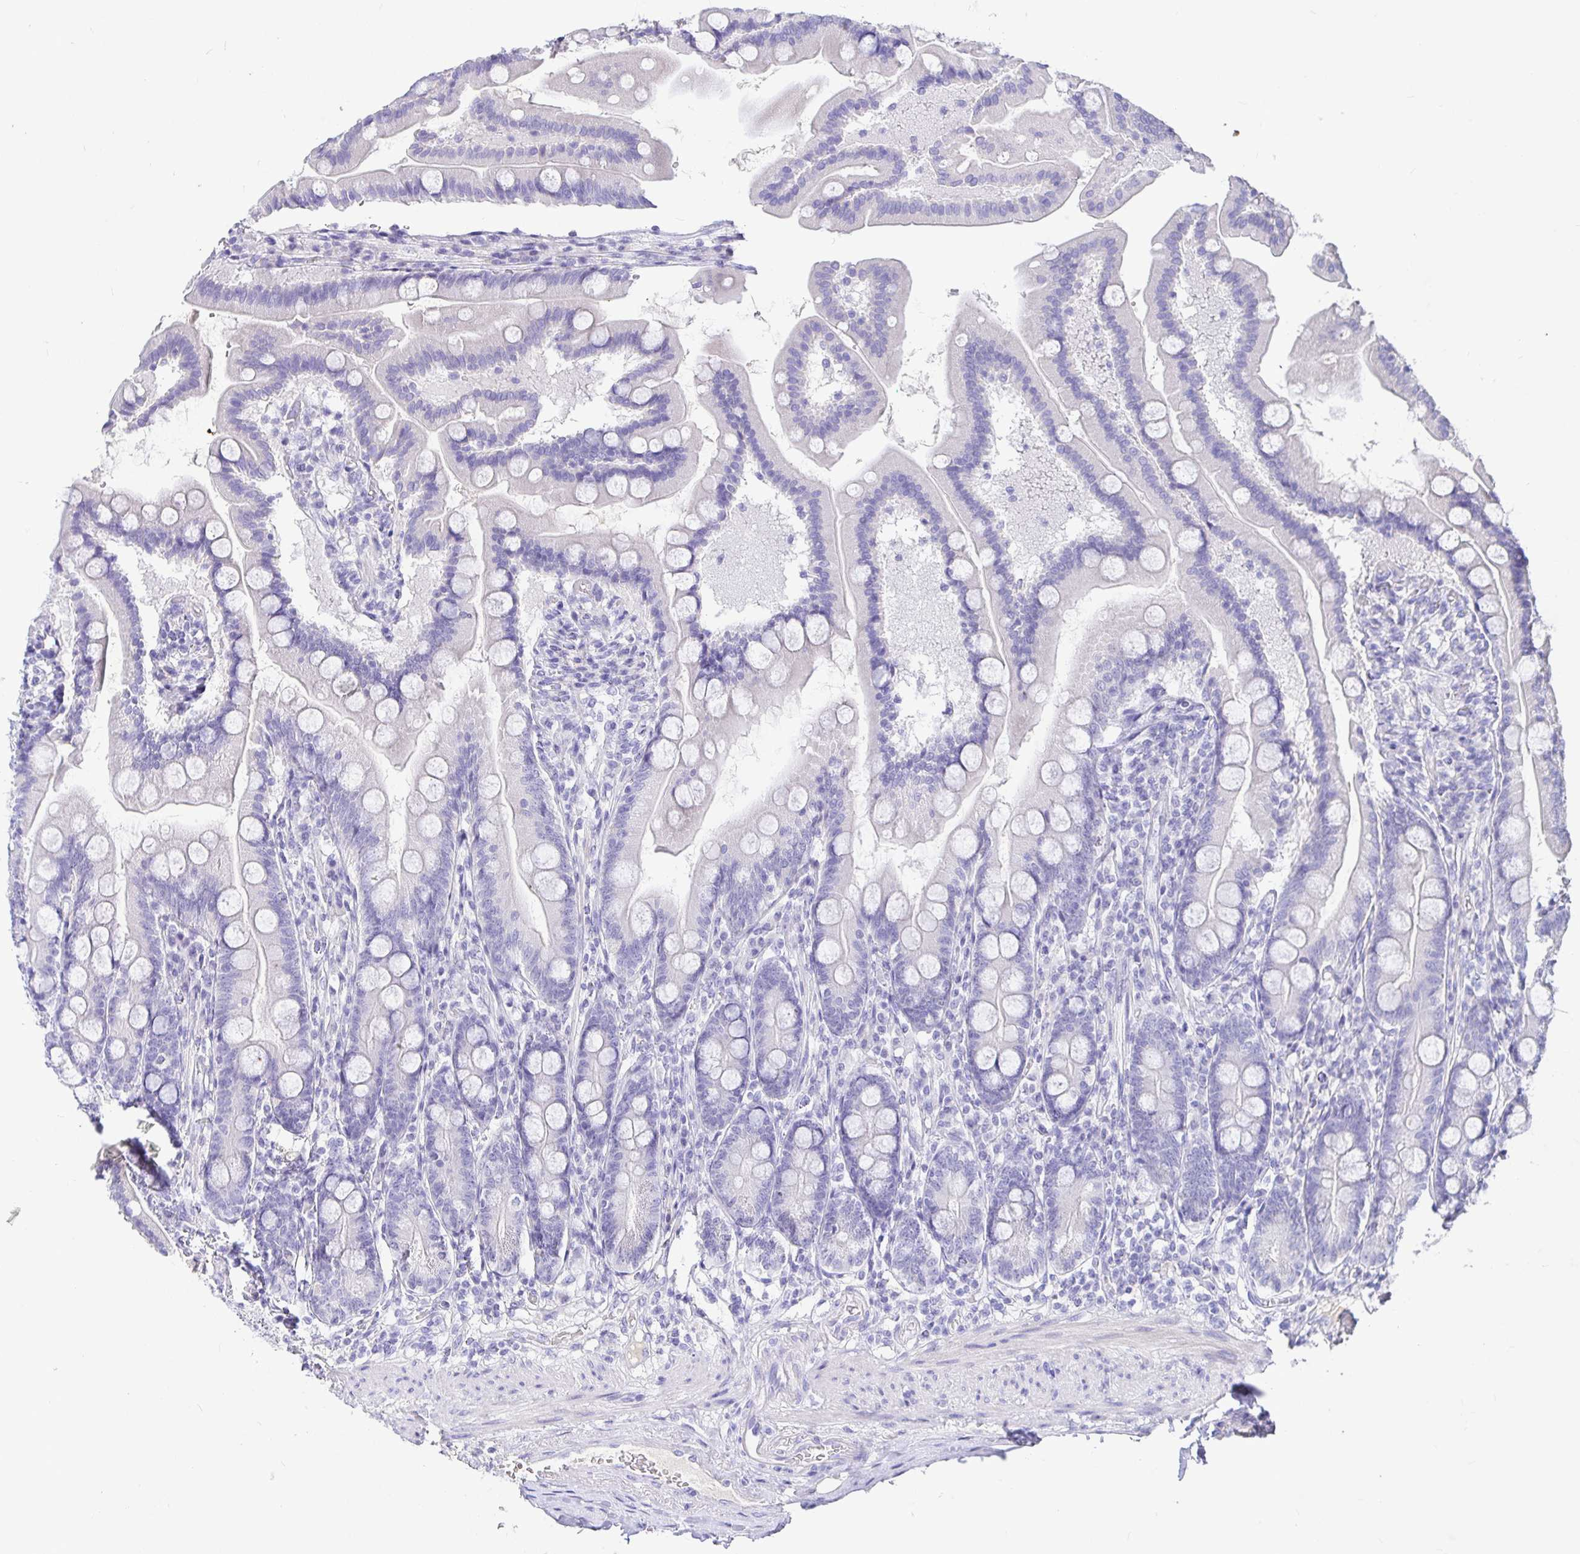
{"staining": {"intensity": "negative", "quantity": "none", "location": "none"}, "tissue": "duodenum", "cell_type": "Glandular cells", "image_type": "normal", "snomed": [{"axis": "morphology", "description": "Normal tissue, NOS"}, {"axis": "topography", "description": "Duodenum"}], "caption": "Micrograph shows no significant protein positivity in glandular cells of unremarkable duodenum. The staining was performed using DAB (3,3'-diaminobenzidine) to visualize the protein expression in brown, while the nuclei were stained in blue with hematoxylin (Magnification: 20x).", "gene": "TPTE", "patient": {"sex": "female", "age": 67}}